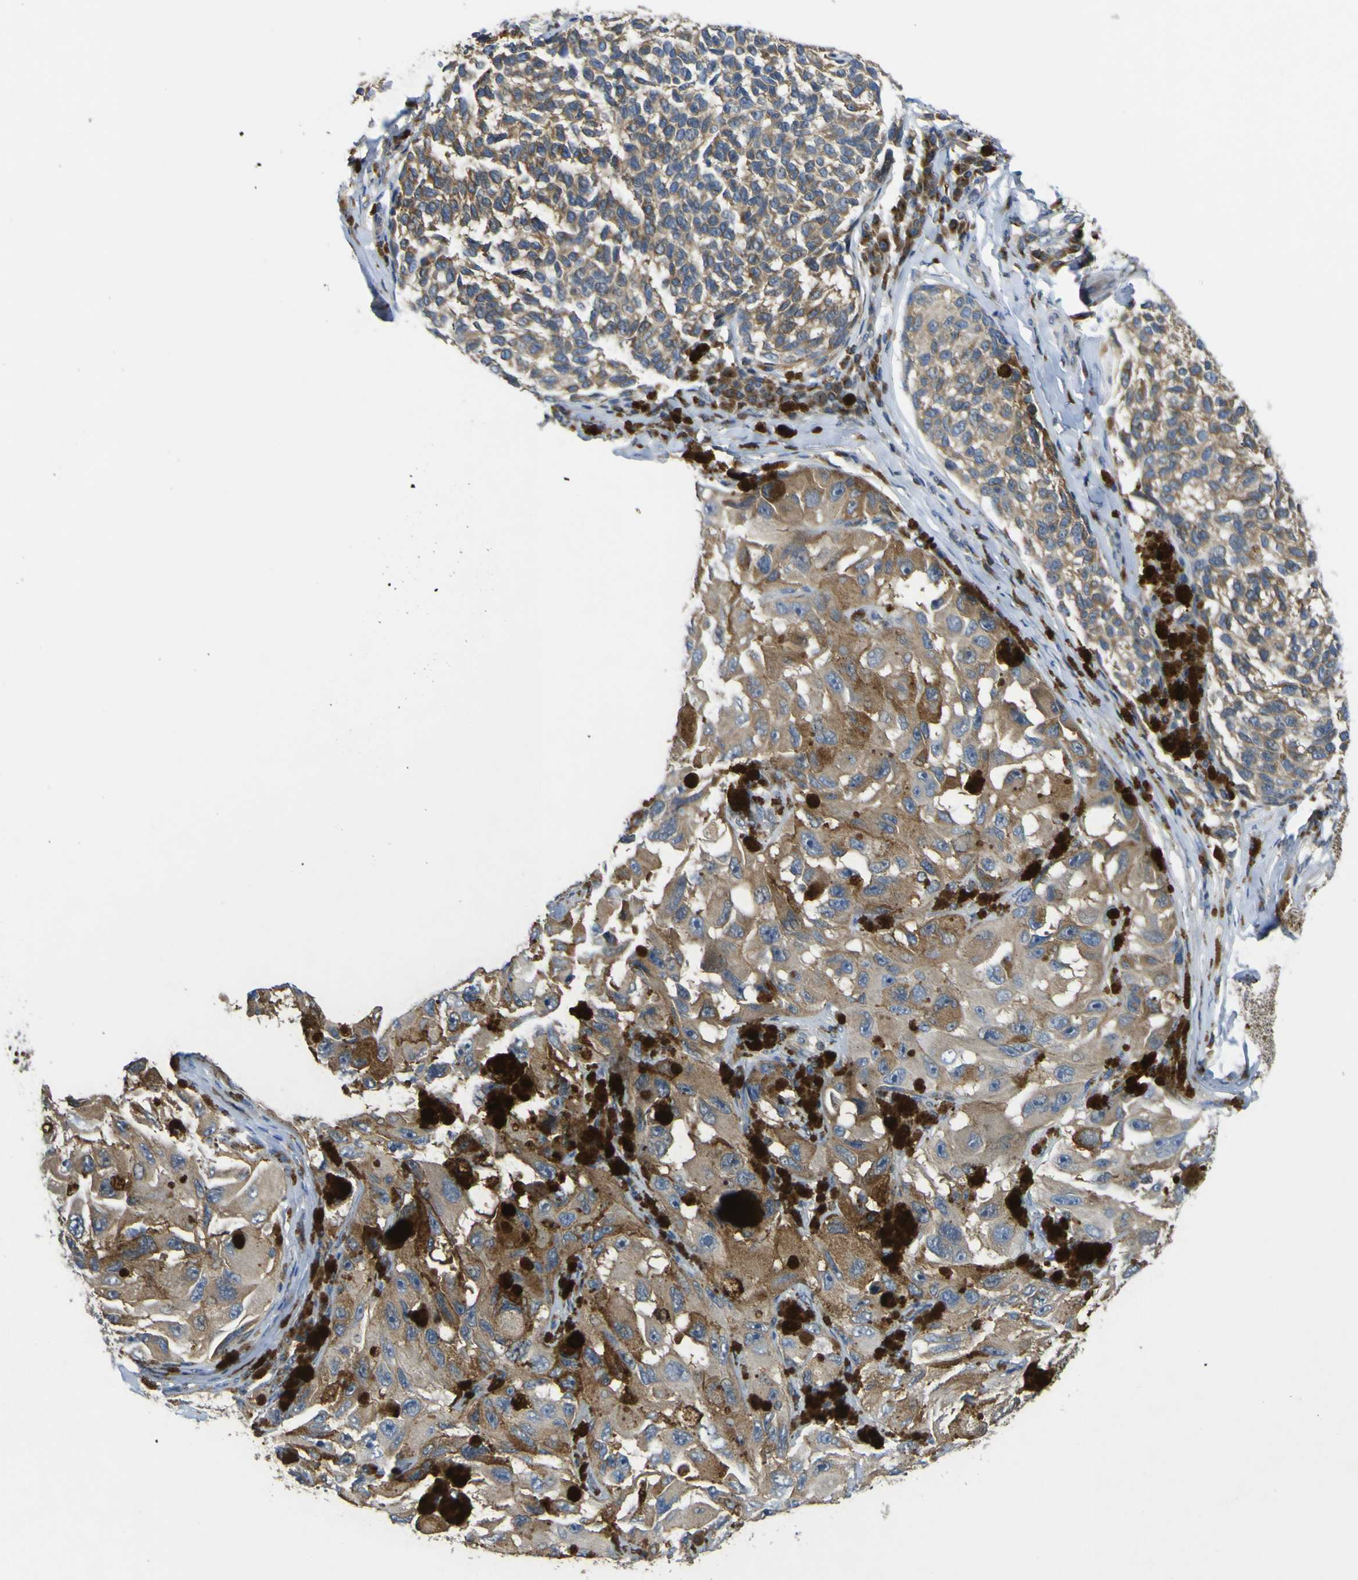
{"staining": {"intensity": "moderate", "quantity": ">75%", "location": "cytoplasmic/membranous"}, "tissue": "melanoma", "cell_type": "Tumor cells", "image_type": "cancer", "snomed": [{"axis": "morphology", "description": "Malignant melanoma, NOS"}, {"axis": "topography", "description": "Skin"}], "caption": "Protein expression analysis of malignant melanoma exhibits moderate cytoplasmic/membranous positivity in about >75% of tumor cells. (DAB = brown stain, brightfield microscopy at high magnification).", "gene": "EML2", "patient": {"sex": "female", "age": 73}}